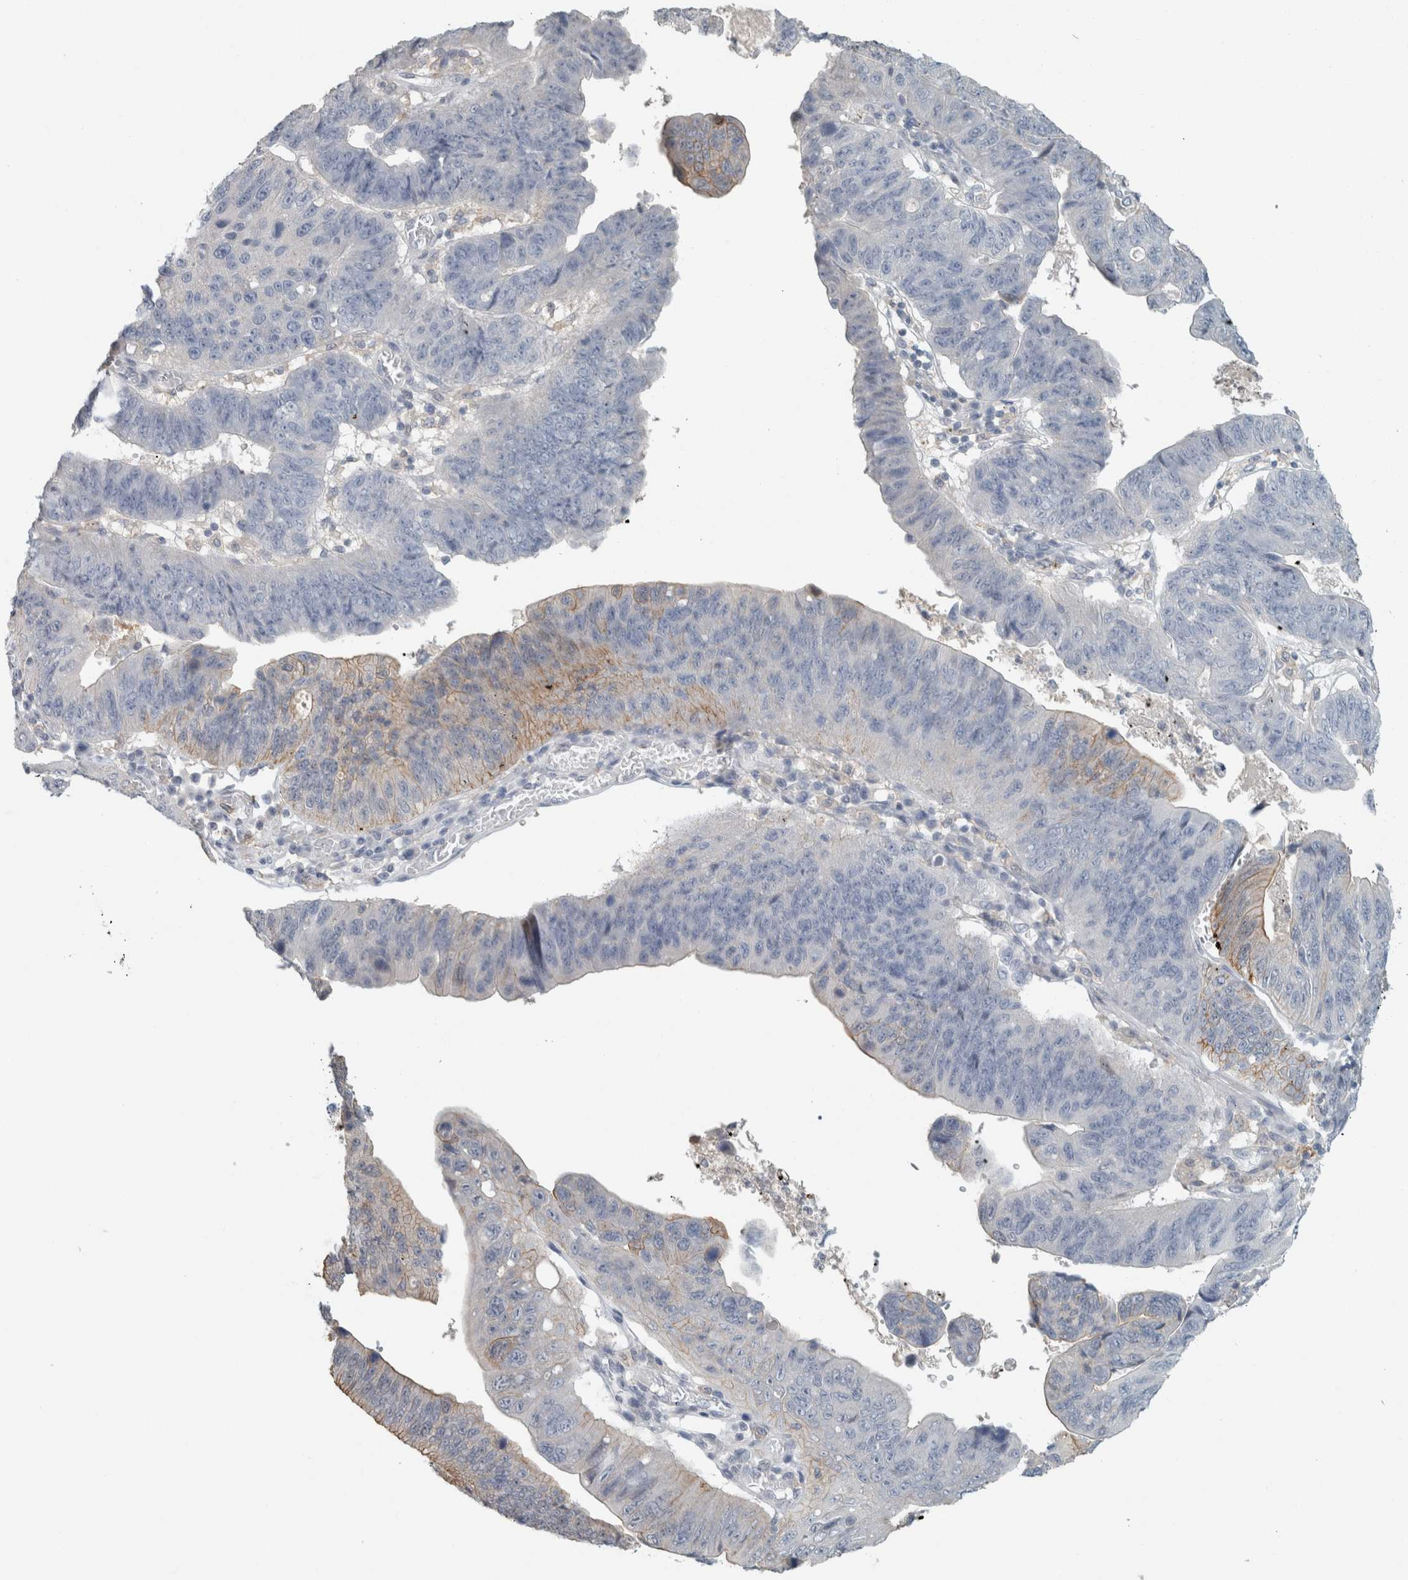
{"staining": {"intensity": "weak", "quantity": "<25%", "location": "cytoplasmic/membranous"}, "tissue": "stomach cancer", "cell_type": "Tumor cells", "image_type": "cancer", "snomed": [{"axis": "morphology", "description": "Adenocarcinoma, NOS"}, {"axis": "topography", "description": "Stomach"}], "caption": "Immunohistochemistry (IHC) of human stomach cancer (adenocarcinoma) demonstrates no expression in tumor cells.", "gene": "SCIN", "patient": {"sex": "male", "age": 59}}